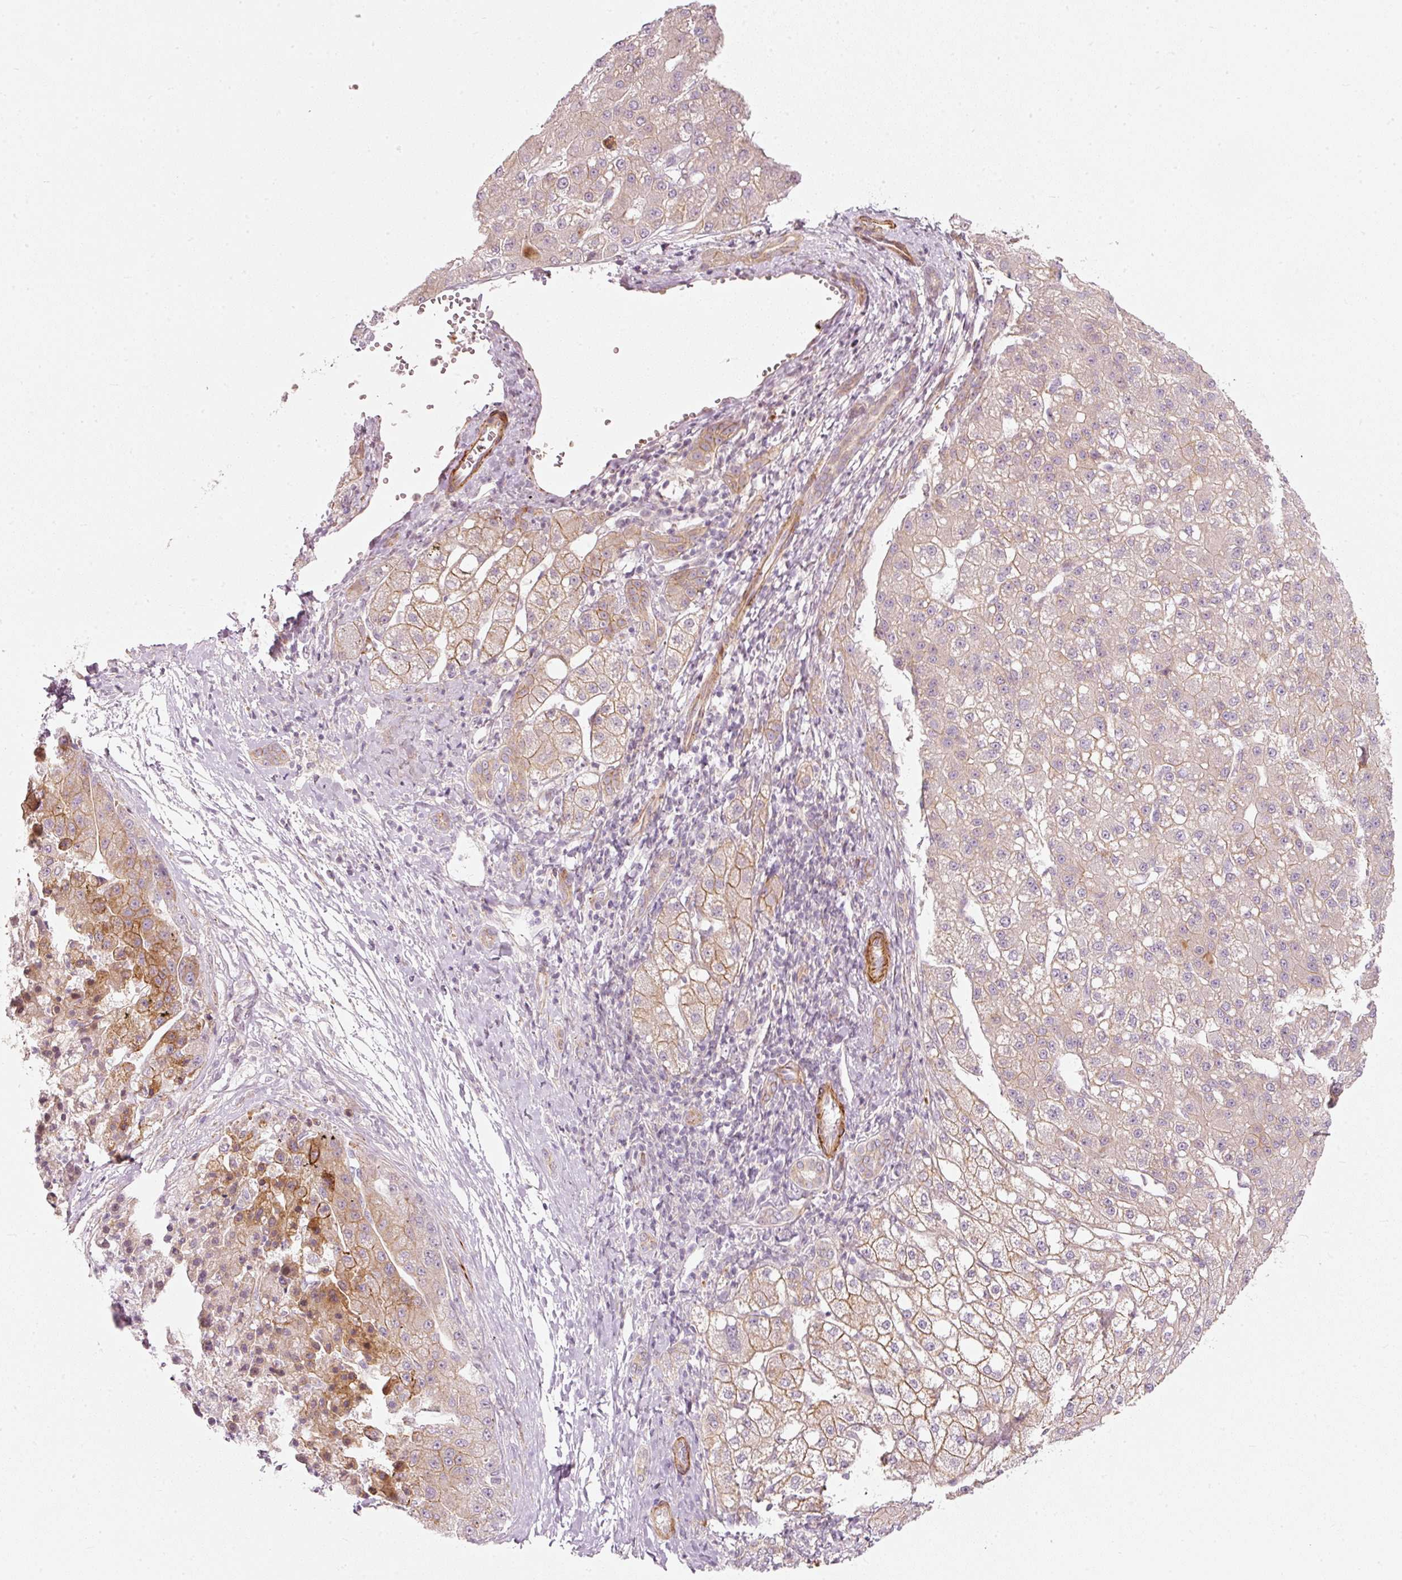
{"staining": {"intensity": "moderate", "quantity": "<25%", "location": "cytoplasmic/membranous"}, "tissue": "liver cancer", "cell_type": "Tumor cells", "image_type": "cancer", "snomed": [{"axis": "morphology", "description": "Carcinoma, Hepatocellular, NOS"}, {"axis": "topography", "description": "Liver"}], "caption": "Protein positivity by IHC shows moderate cytoplasmic/membranous staining in approximately <25% of tumor cells in liver cancer. (brown staining indicates protein expression, while blue staining denotes nuclei).", "gene": "KCNQ1", "patient": {"sex": "male", "age": 67}}